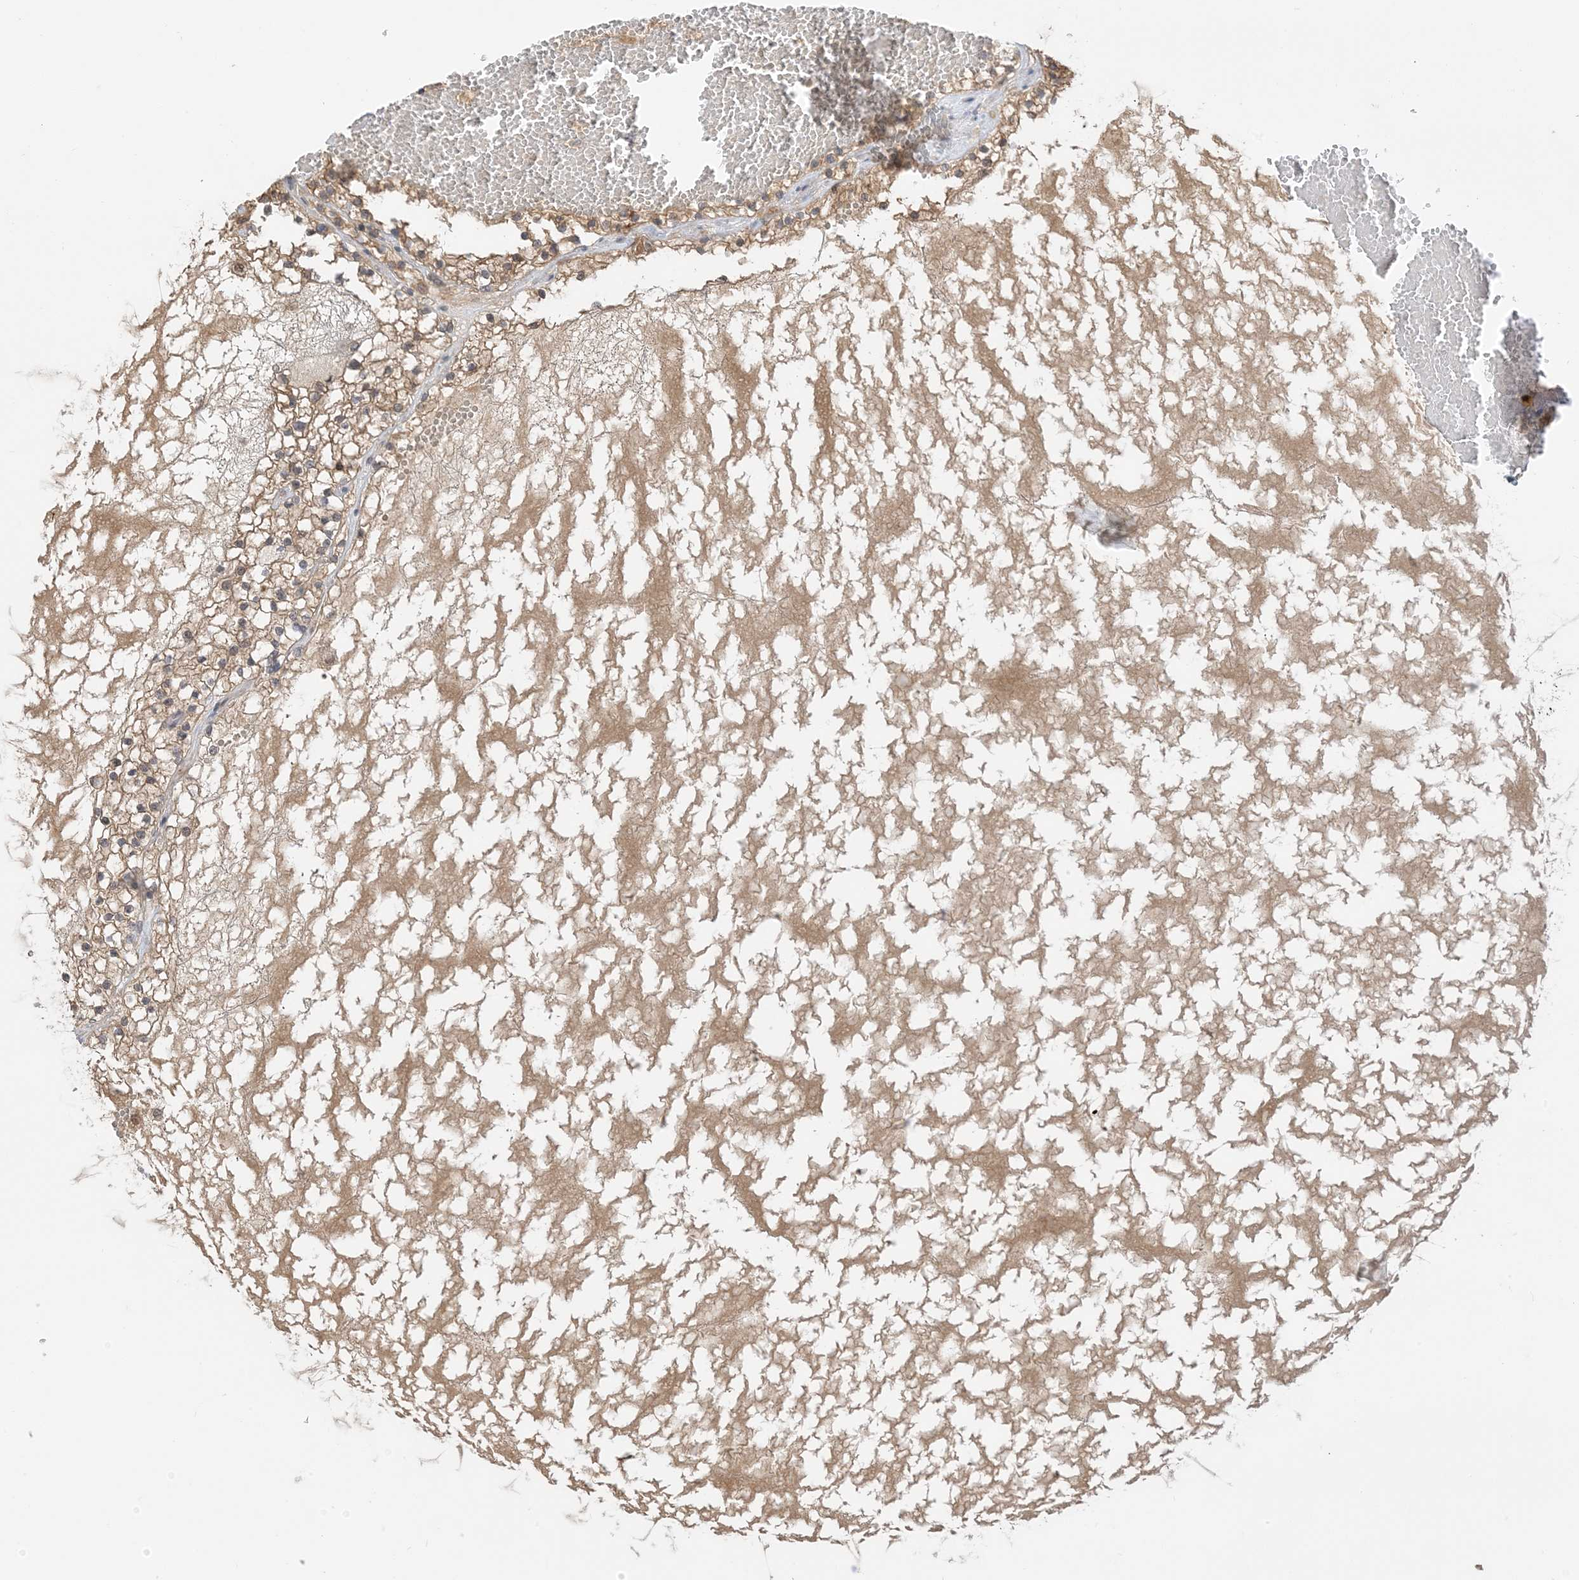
{"staining": {"intensity": "moderate", "quantity": ">75%", "location": "cytoplasmic/membranous"}, "tissue": "renal cancer", "cell_type": "Tumor cells", "image_type": "cancer", "snomed": [{"axis": "morphology", "description": "Normal tissue, NOS"}, {"axis": "morphology", "description": "Adenocarcinoma, NOS"}, {"axis": "topography", "description": "Kidney"}], "caption": "Immunohistochemistry (IHC) micrograph of renal cancer stained for a protein (brown), which exhibits medium levels of moderate cytoplasmic/membranous staining in about >75% of tumor cells.", "gene": "WDR26", "patient": {"sex": "male", "age": 68}}